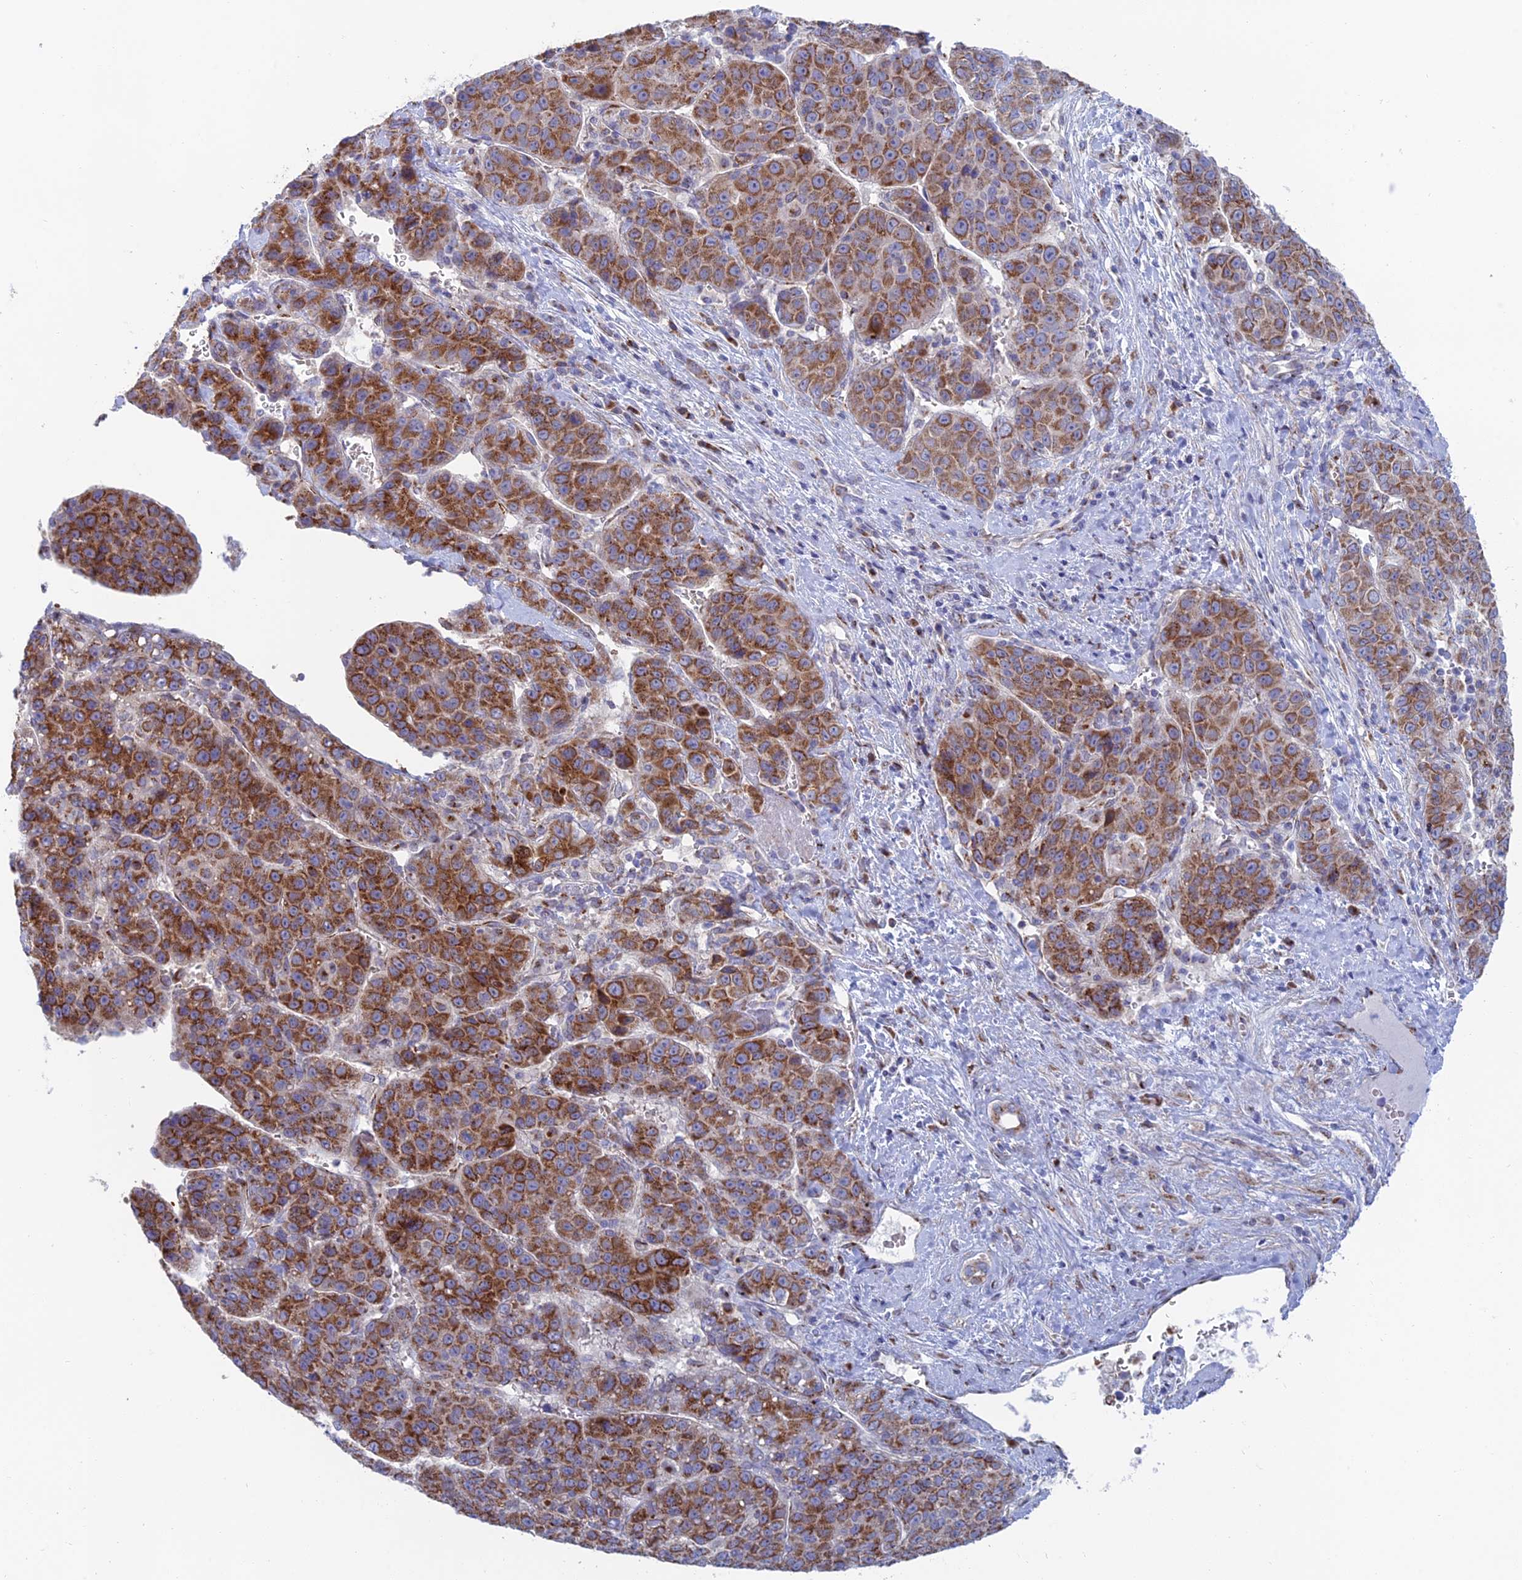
{"staining": {"intensity": "moderate", "quantity": ">75%", "location": "cytoplasmic/membranous"}, "tissue": "liver cancer", "cell_type": "Tumor cells", "image_type": "cancer", "snomed": [{"axis": "morphology", "description": "Carcinoma, Hepatocellular, NOS"}, {"axis": "topography", "description": "Liver"}], "caption": "The image exhibits staining of liver cancer, revealing moderate cytoplasmic/membranous protein staining (brown color) within tumor cells.", "gene": "HS2ST1", "patient": {"sex": "female", "age": 53}}